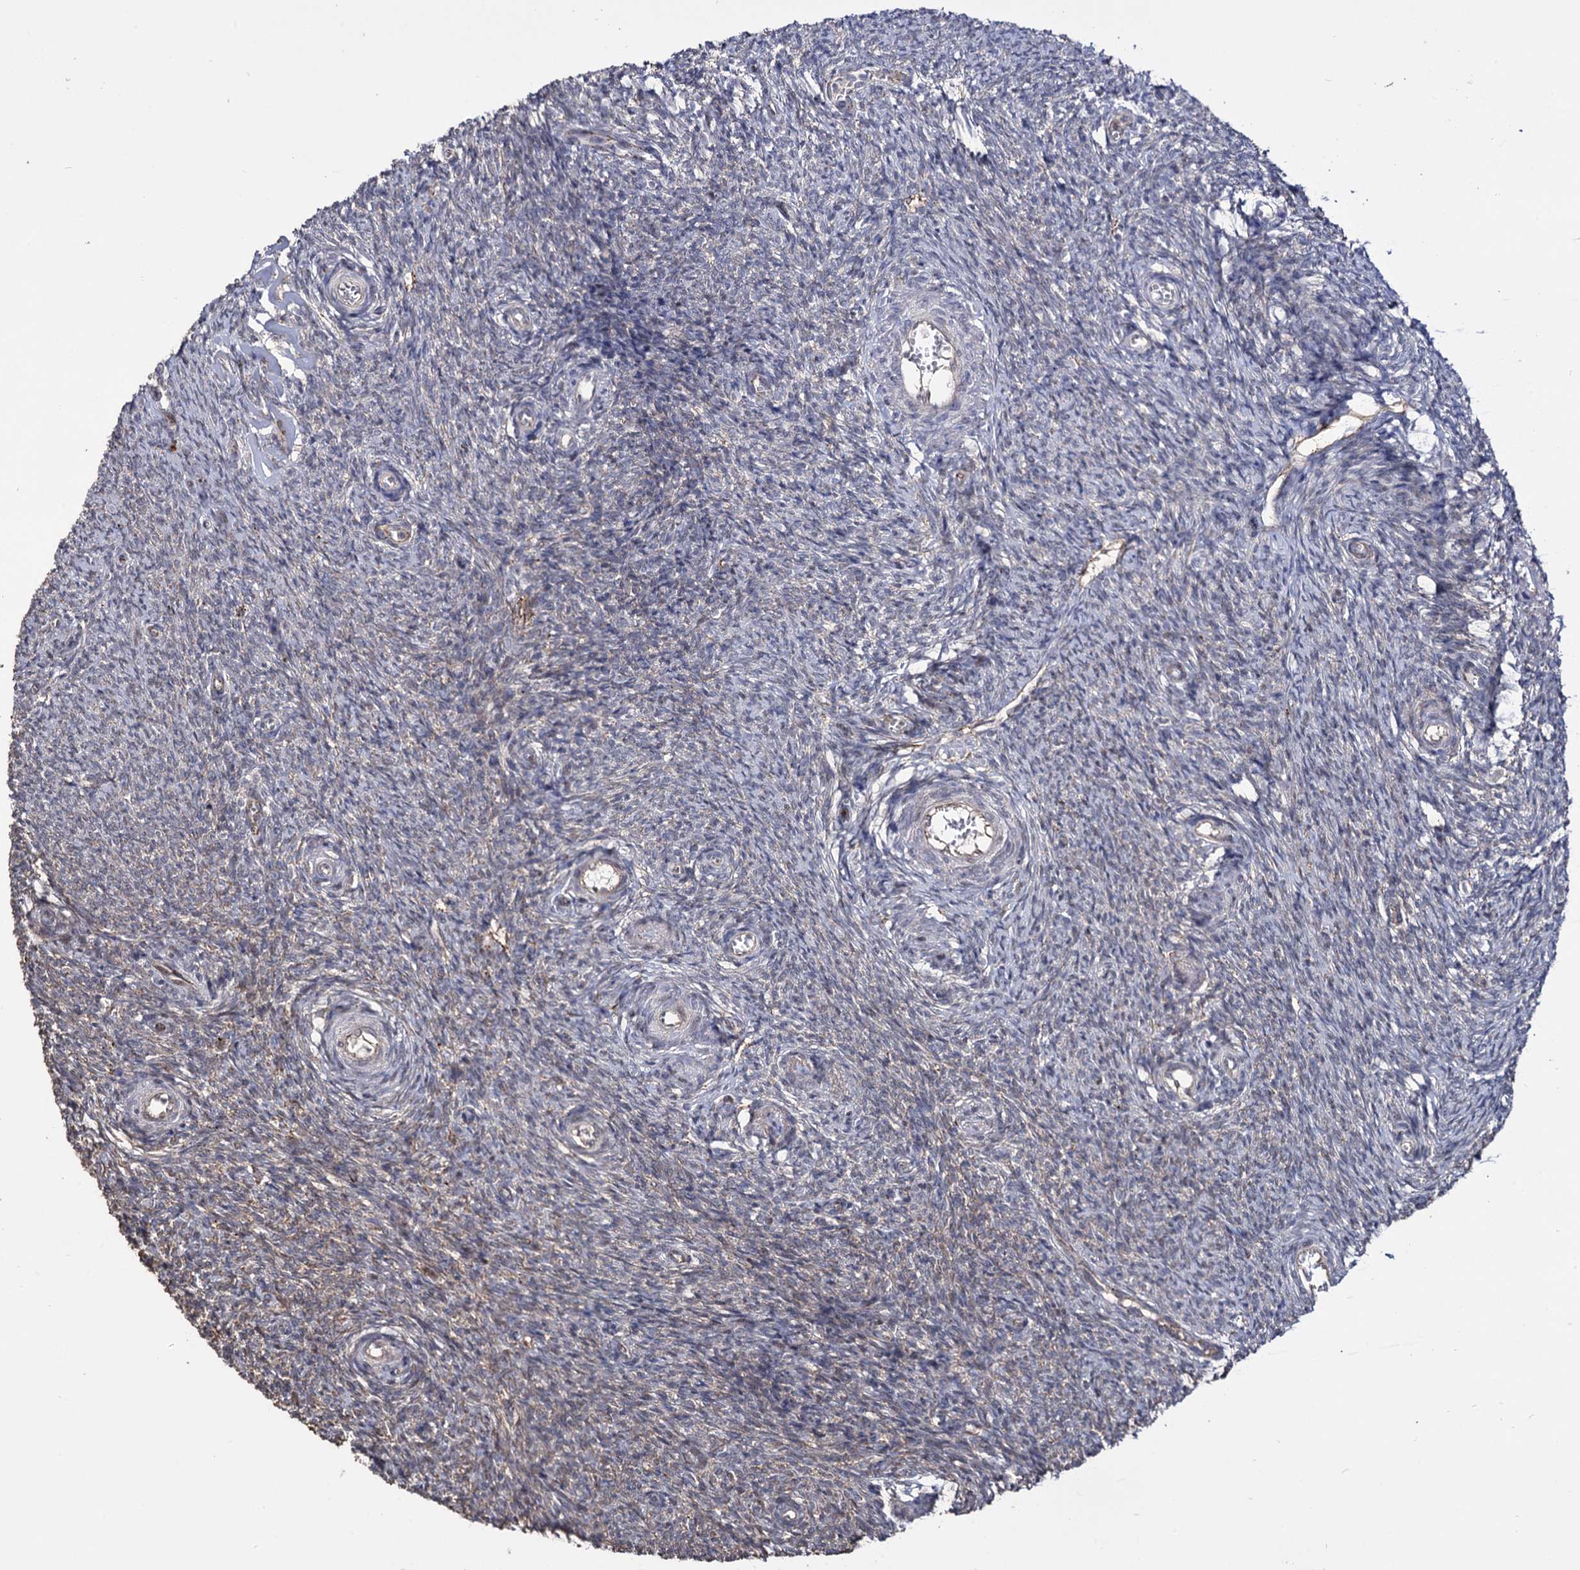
{"staining": {"intensity": "negative", "quantity": "none", "location": "none"}, "tissue": "ovary", "cell_type": "Follicle cells", "image_type": "normal", "snomed": [{"axis": "morphology", "description": "Normal tissue, NOS"}, {"axis": "topography", "description": "Ovary"}], "caption": "An IHC micrograph of benign ovary is shown. There is no staining in follicle cells of ovary.", "gene": "MICAL2", "patient": {"sex": "female", "age": 44}}